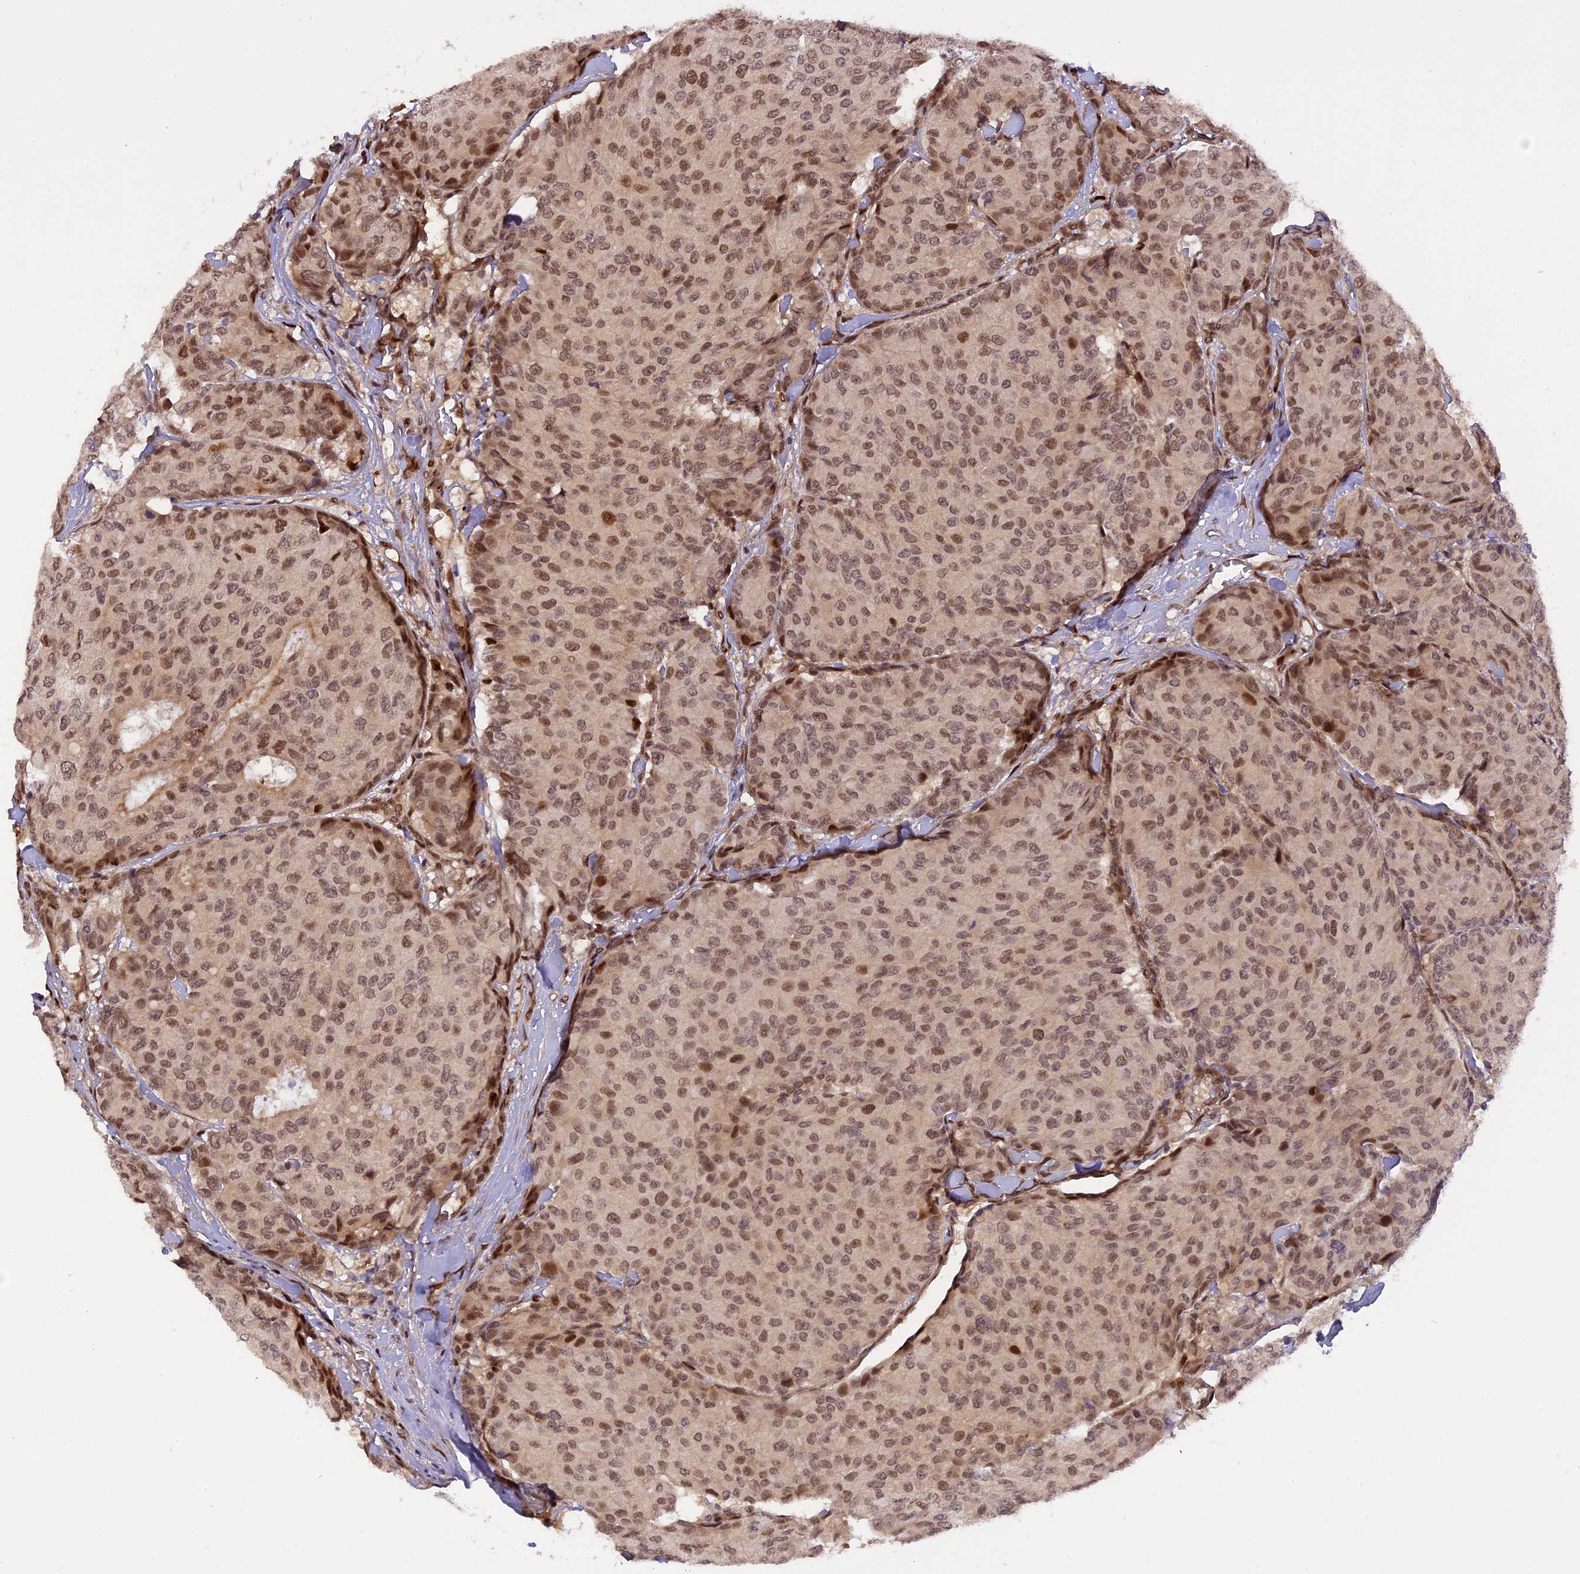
{"staining": {"intensity": "moderate", "quantity": ">75%", "location": "nuclear"}, "tissue": "breast cancer", "cell_type": "Tumor cells", "image_type": "cancer", "snomed": [{"axis": "morphology", "description": "Duct carcinoma"}, {"axis": "topography", "description": "Breast"}], "caption": "An image of human breast invasive ductal carcinoma stained for a protein shows moderate nuclear brown staining in tumor cells.", "gene": "MICALL1", "patient": {"sex": "female", "age": 75}}